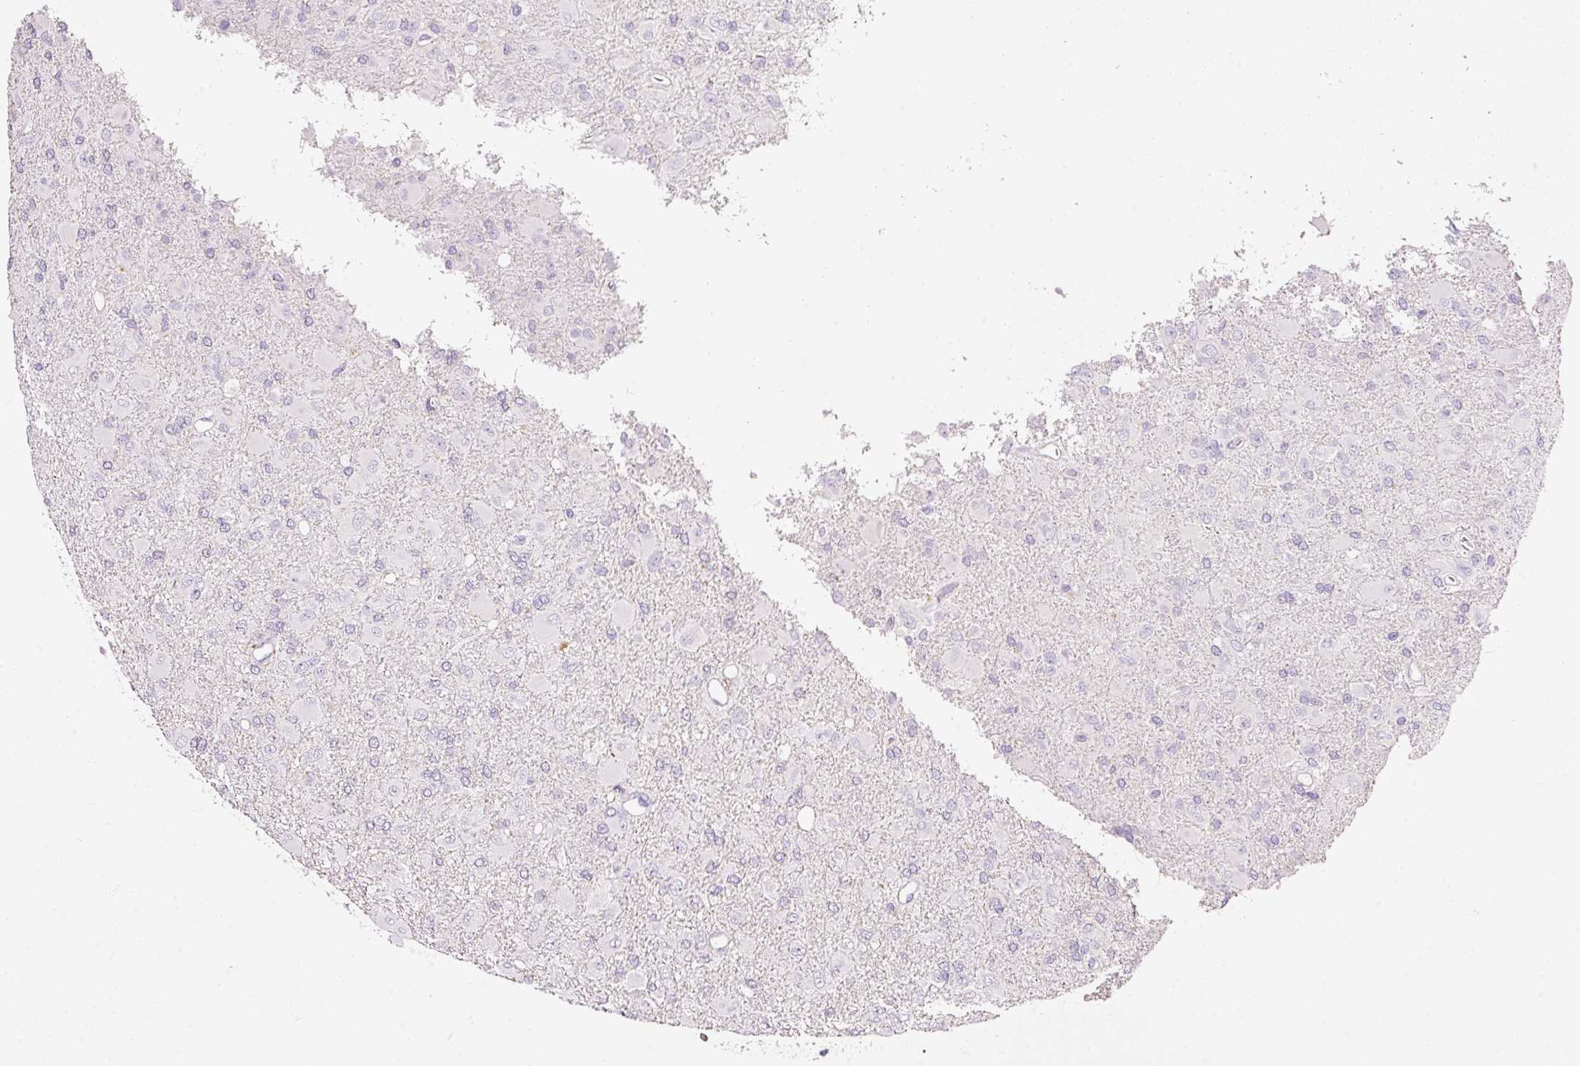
{"staining": {"intensity": "negative", "quantity": "none", "location": "none"}, "tissue": "glioma", "cell_type": "Tumor cells", "image_type": "cancer", "snomed": [{"axis": "morphology", "description": "Glioma, malignant, Low grade"}, {"axis": "topography", "description": "Brain"}], "caption": "Glioma stained for a protein using immunohistochemistry (IHC) shows no positivity tumor cells.", "gene": "CYB561A3", "patient": {"sex": "male", "age": 65}}